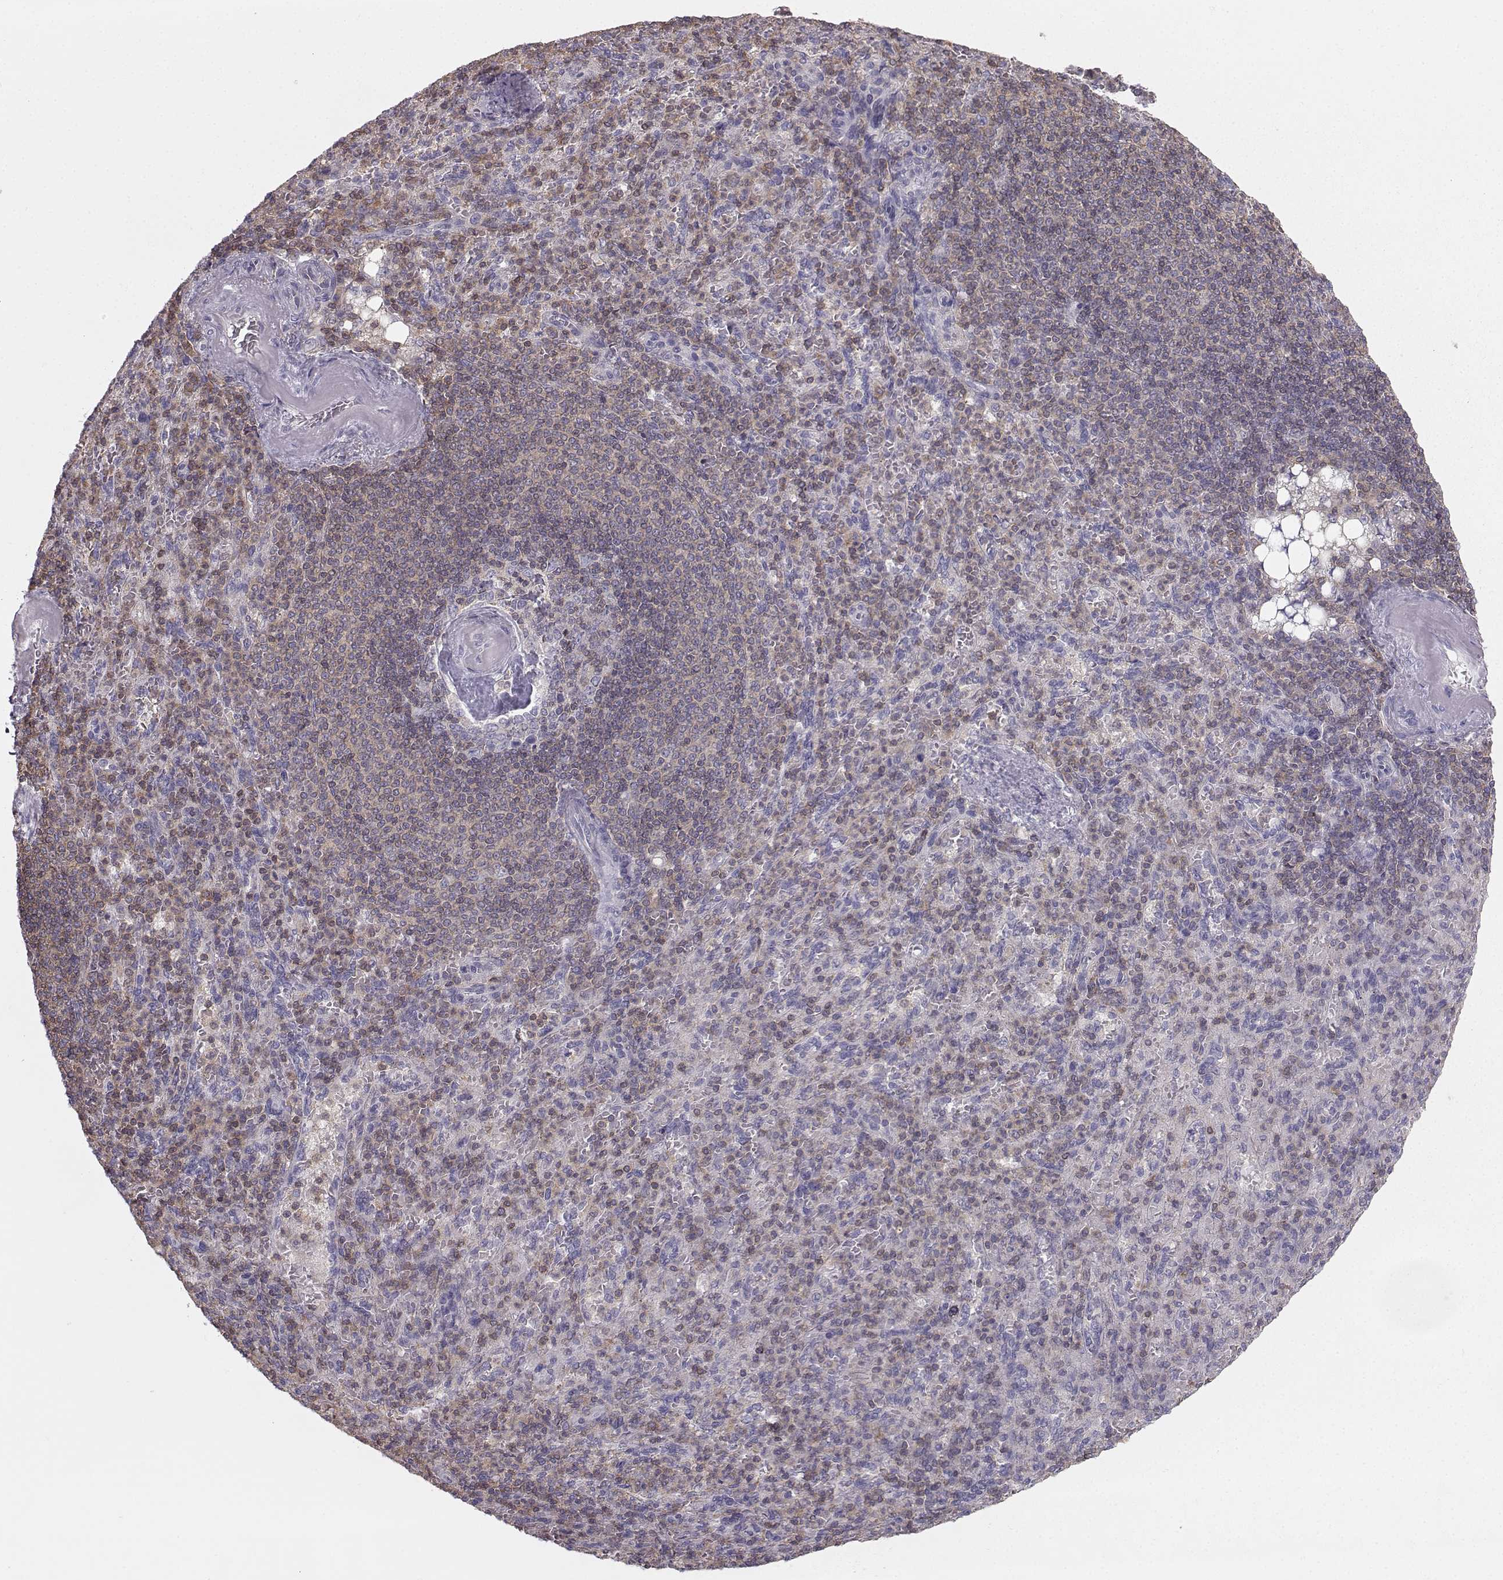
{"staining": {"intensity": "moderate", "quantity": "<25%", "location": "cytoplasmic/membranous"}, "tissue": "spleen", "cell_type": "Cells in red pulp", "image_type": "normal", "snomed": [{"axis": "morphology", "description": "Normal tissue, NOS"}, {"axis": "topography", "description": "Spleen"}], "caption": "Spleen stained with DAB (3,3'-diaminobenzidine) IHC demonstrates low levels of moderate cytoplasmic/membranous expression in about <25% of cells in red pulp. (DAB = brown stain, brightfield microscopy at high magnification).", "gene": "ZBTB32", "patient": {"sex": "female", "age": 74}}